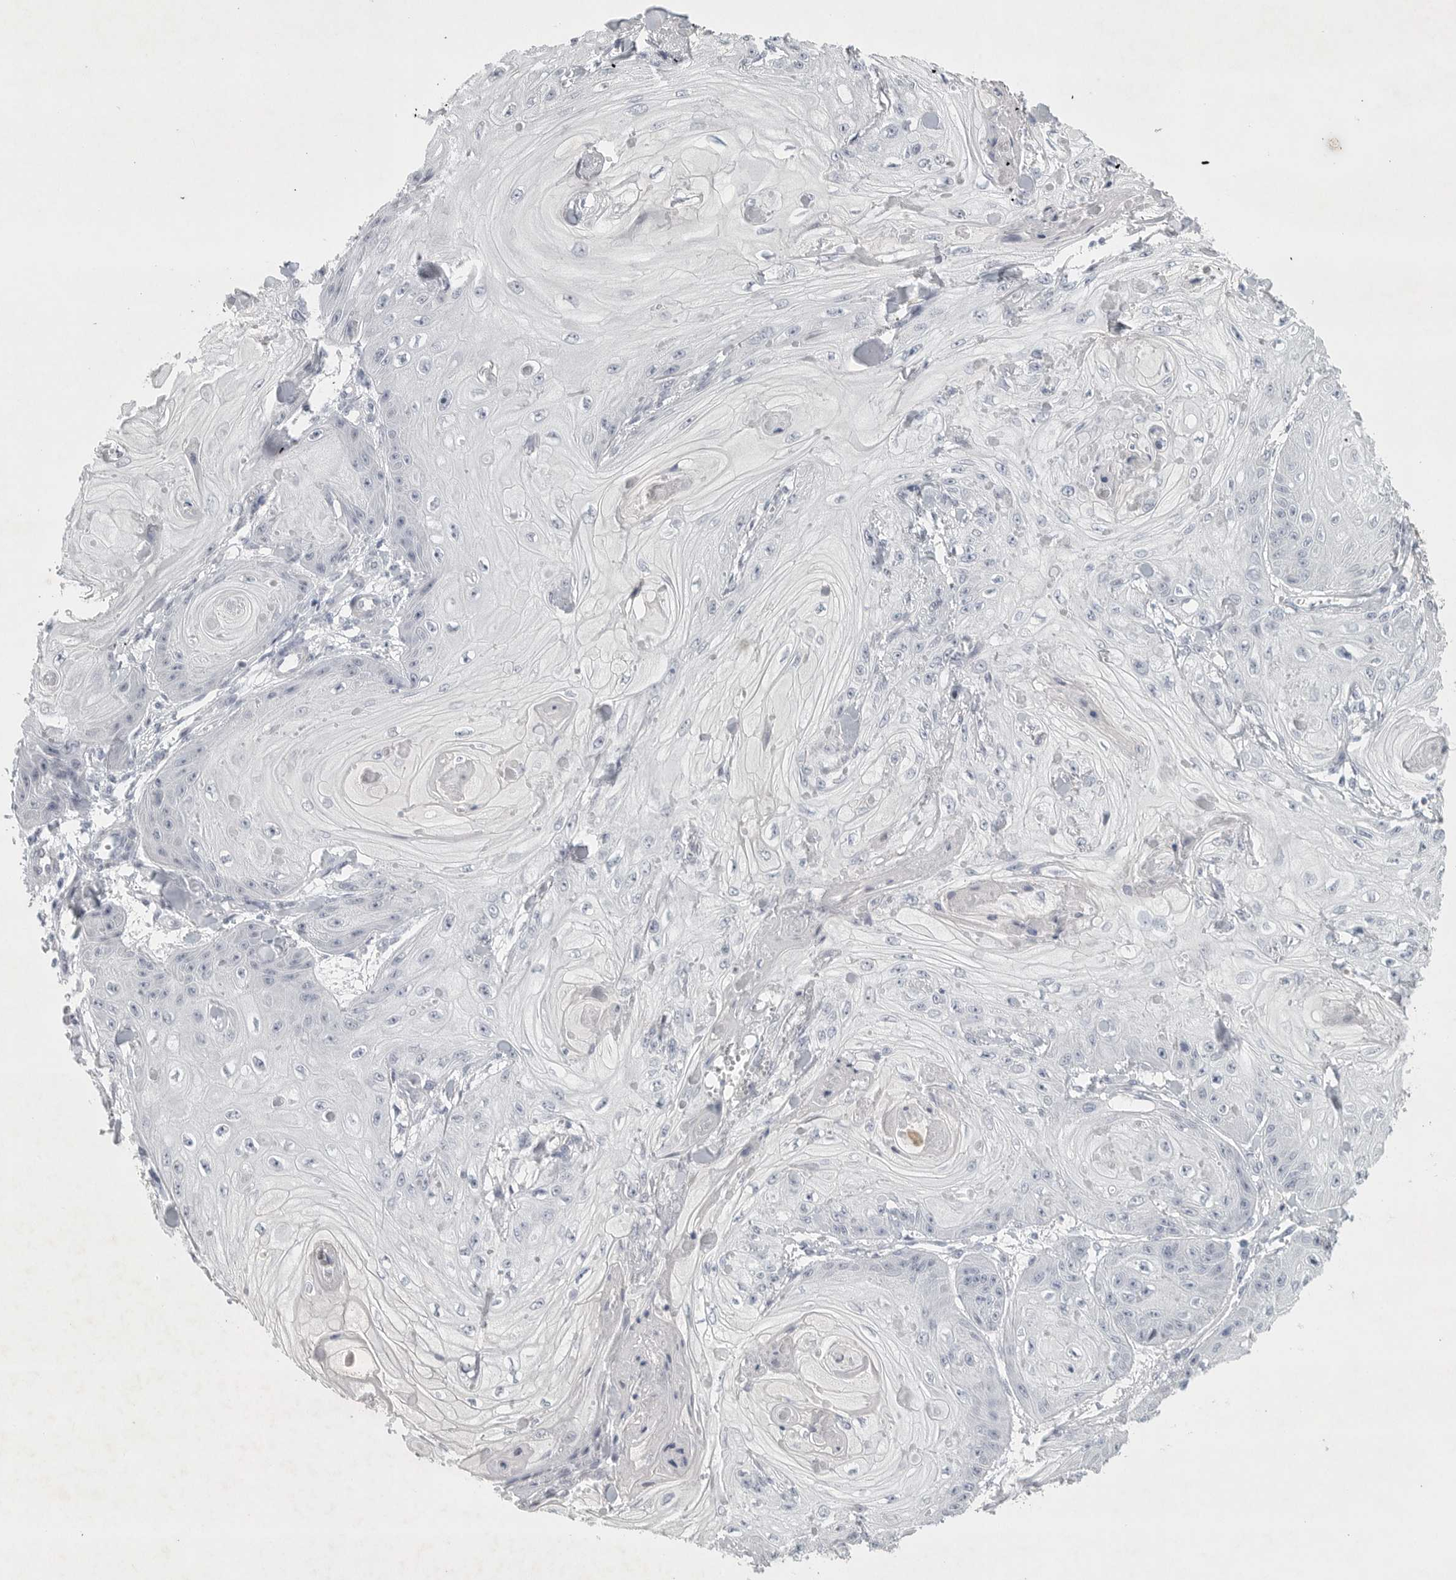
{"staining": {"intensity": "negative", "quantity": "none", "location": "none"}, "tissue": "skin cancer", "cell_type": "Tumor cells", "image_type": "cancer", "snomed": [{"axis": "morphology", "description": "Squamous cell carcinoma, NOS"}, {"axis": "topography", "description": "Skin"}], "caption": "An image of human squamous cell carcinoma (skin) is negative for staining in tumor cells.", "gene": "TNR", "patient": {"sex": "male", "age": 74}}